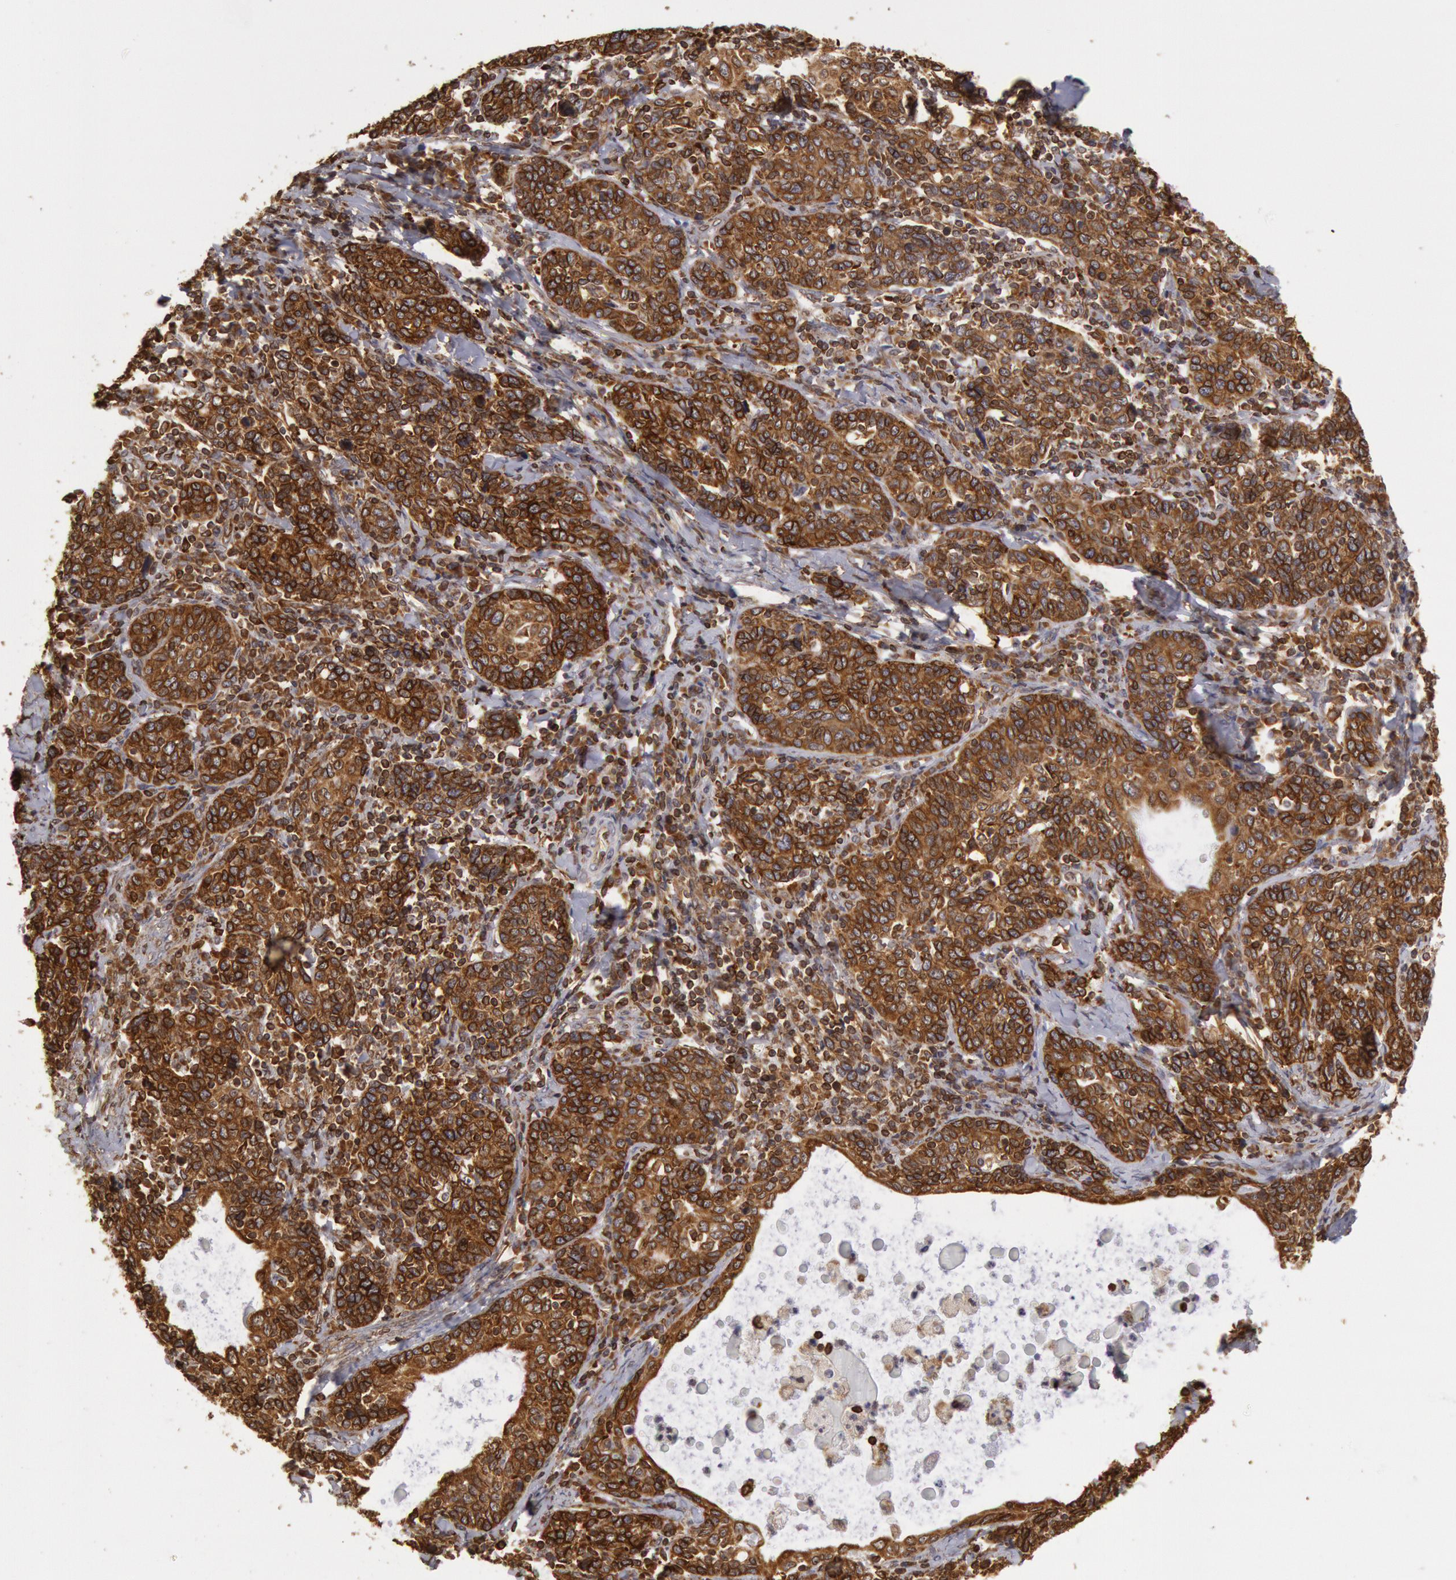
{"staining": {"intensity": "strong", "quantity": ">75%", "location": "cytoplasmic/membranous"}, "tissue": "cervical cancer", "cell_type": "Tumor cells", "image_type": "cancer", "snomed": [{"axis": "morphology", "description": "Squamous cell carcinoma, NOS"}, {"axis": "topography", "description": "Cervix"}], "caption": "Cervical cancer was stained to show a protein in brown. There is high levels of strong cytoplasmic/membranous staining in about >75% of tumor cells.", "gene": "TAP2", "patient": {"sex": "female", "age": 41}}